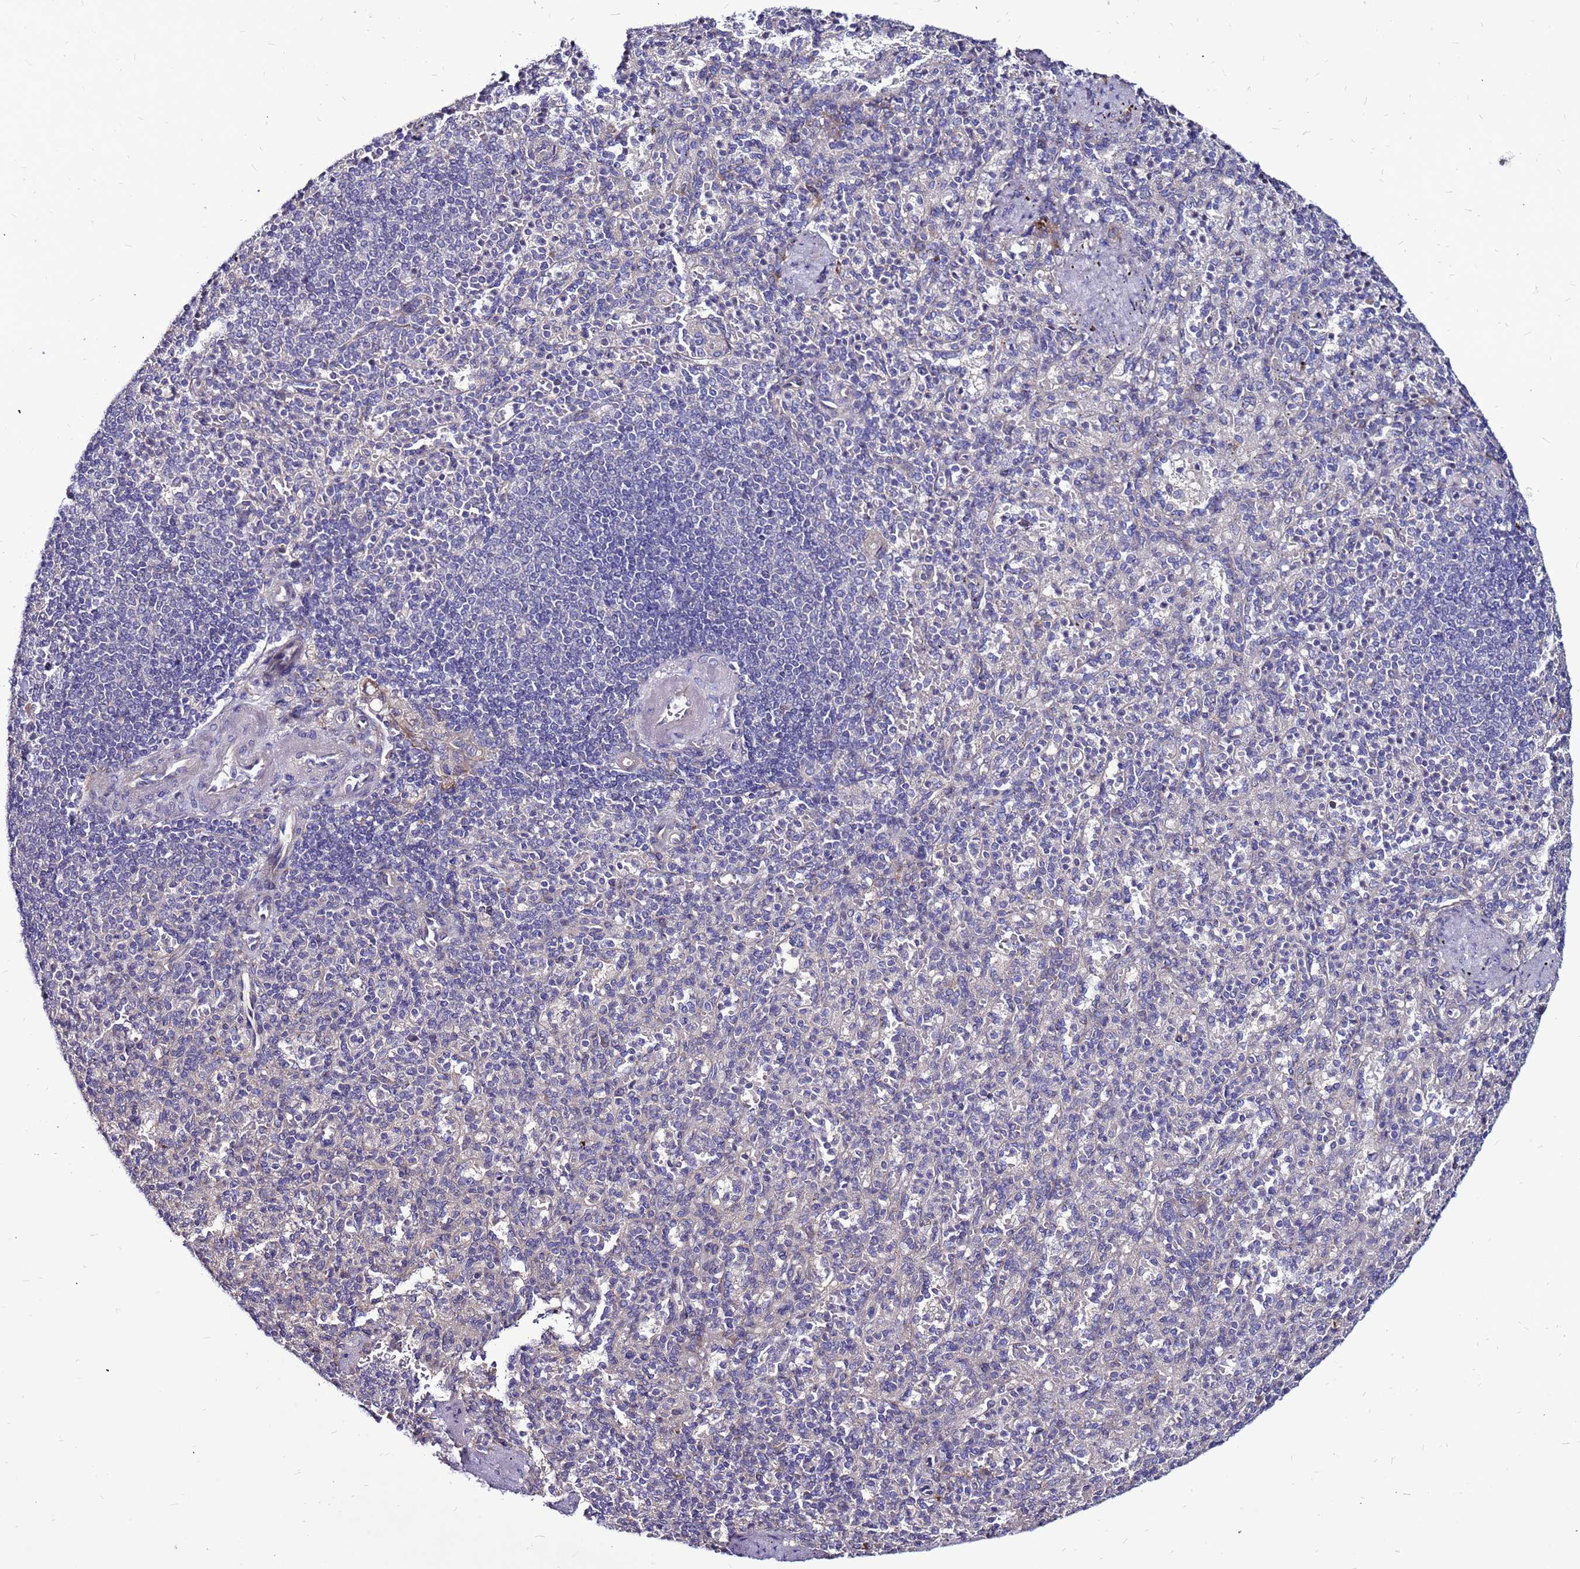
{"staining": {"intensity": "negative", "quantity": "none", "location": "none"}, "tissue": "spleen", "cell_type": "Cells in red pulp", "image_type": "normal", "snomed": [{"axis": "morphology", "description": "Normal tissue, NOS"}, {"axis": "topography", "description": "Spleen"}], "caption": "Image shows no significant protein staining in cells in red pulp of benign spleen.", "gene": "GPN3", "patient": {"sex": "female", "age": 74}}